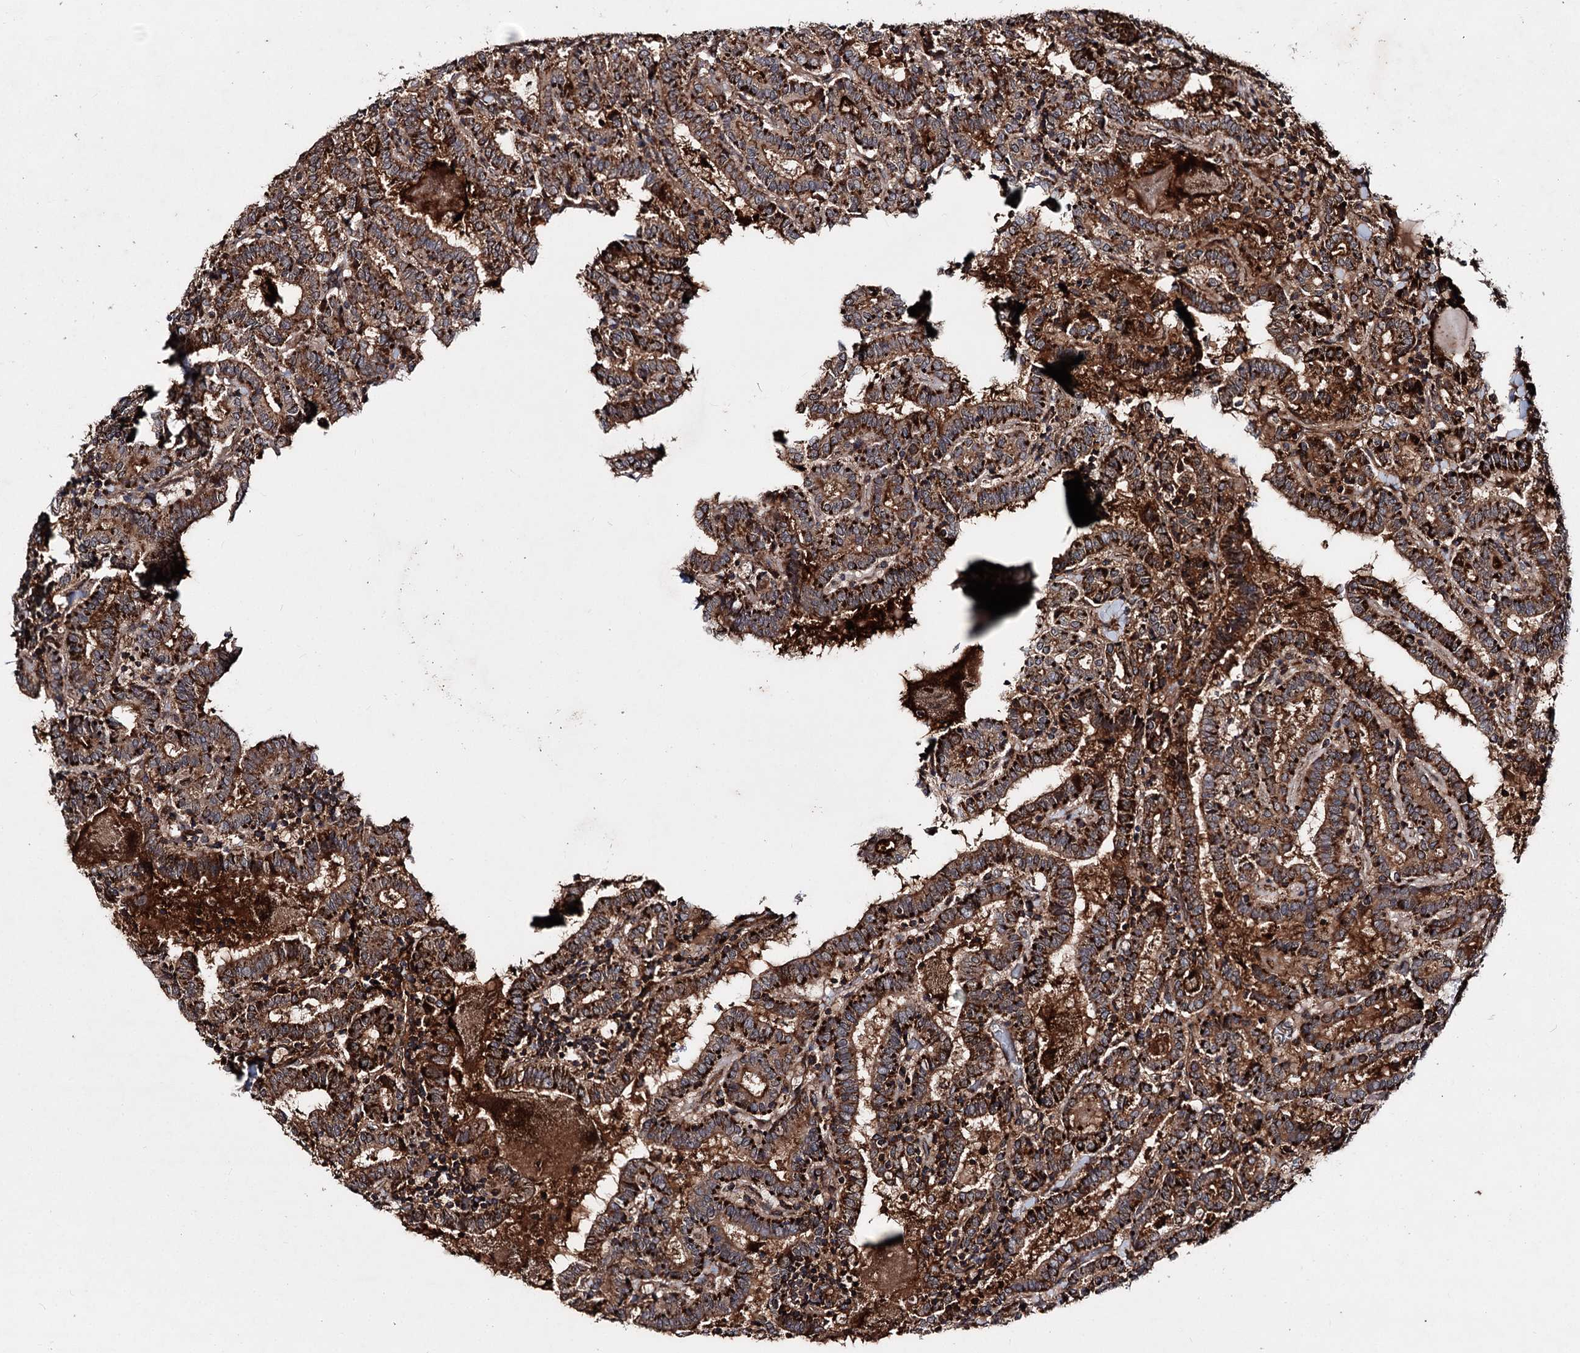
{"staining": {"intensity": "strong", "quantity": ">75%", "location": "cytoplasmic/membranous"}, "tissue": "thyroid cancer", "cell_type": "Tumor cells", "image_type": "cancer", "snomed": [{"axis": "morphology", "description": "Papillary adenocarcinoma, NOS"}, {"axis": "topography", "description": "Thyroid gland"}], "caption": "This micrograph displays papillary adenocarcinoma (thyroid) stained with IHC to label a protein in brown. The cytoplasmic/membranous of tumor cells show strong positivity for the protein. Nuclei are counter-stained blue.", "gene": "MINDY3", "patient": {"sex": "female", "age": 72}}